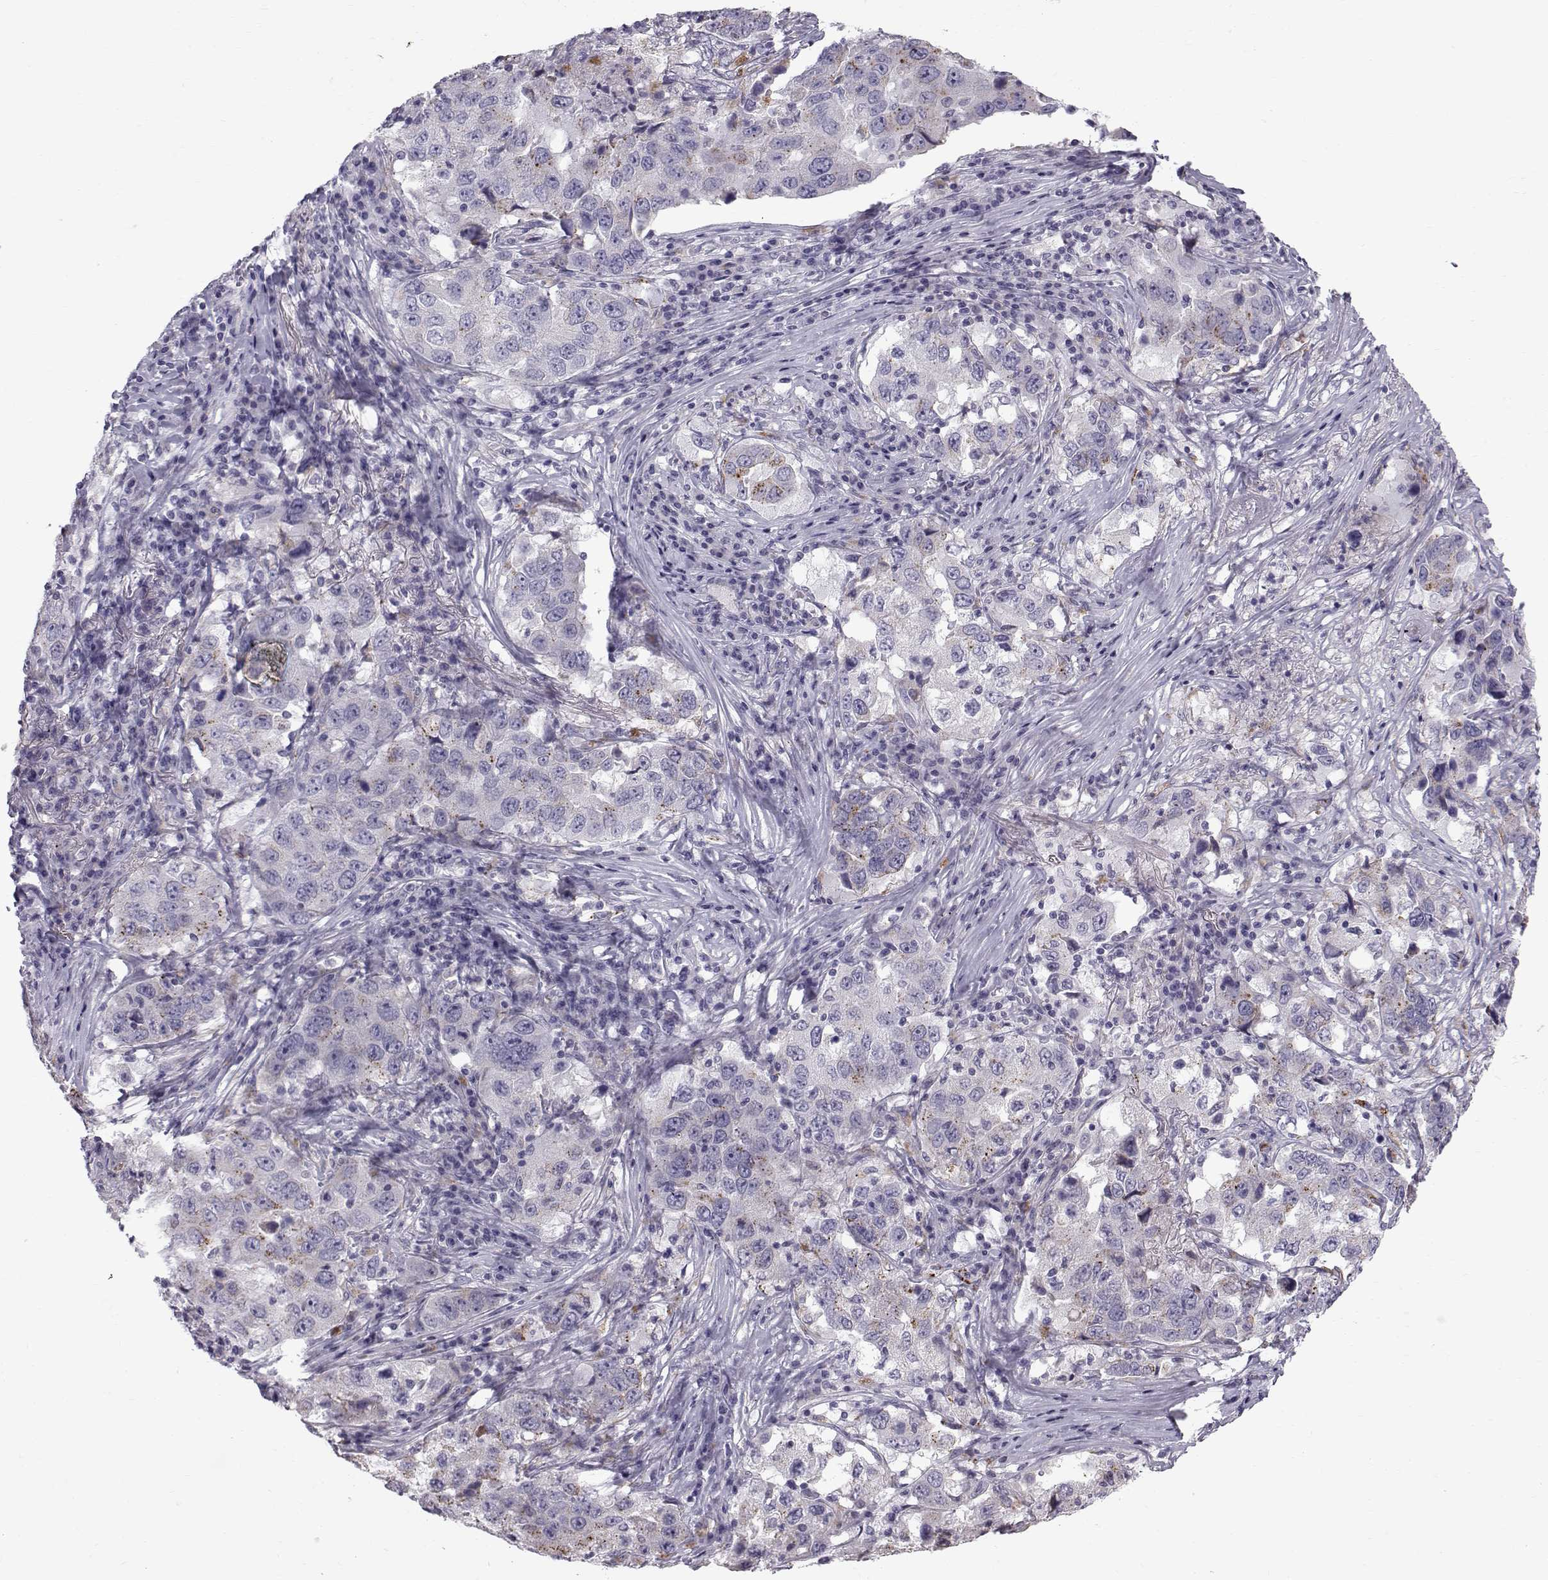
{"staining": {"intensity": "moderate", "quantity": "<25%", "location": "cytoplasmic/membranous"}, "tissue": "lung cancer", "cell_type": "Tumor cells", "image_type": "cancer", "snomed": [{"axis": "morphology", "description": "Adenocarcinoma, NOS"}, {"axis": "topography", "description": "Lung"}], "caption": "A micrograph of adenocarcinoma (lung) stained for a protein reveals moderate cytoplasmic/membranous brown staining in tumor cells. The staining is performed using DAB brown chromogen to label protein expression. The nuclei are counter-stained blue using hematoxylin.", "gene": "CALCR", "patient": {"sex": "male", "age": 73}}